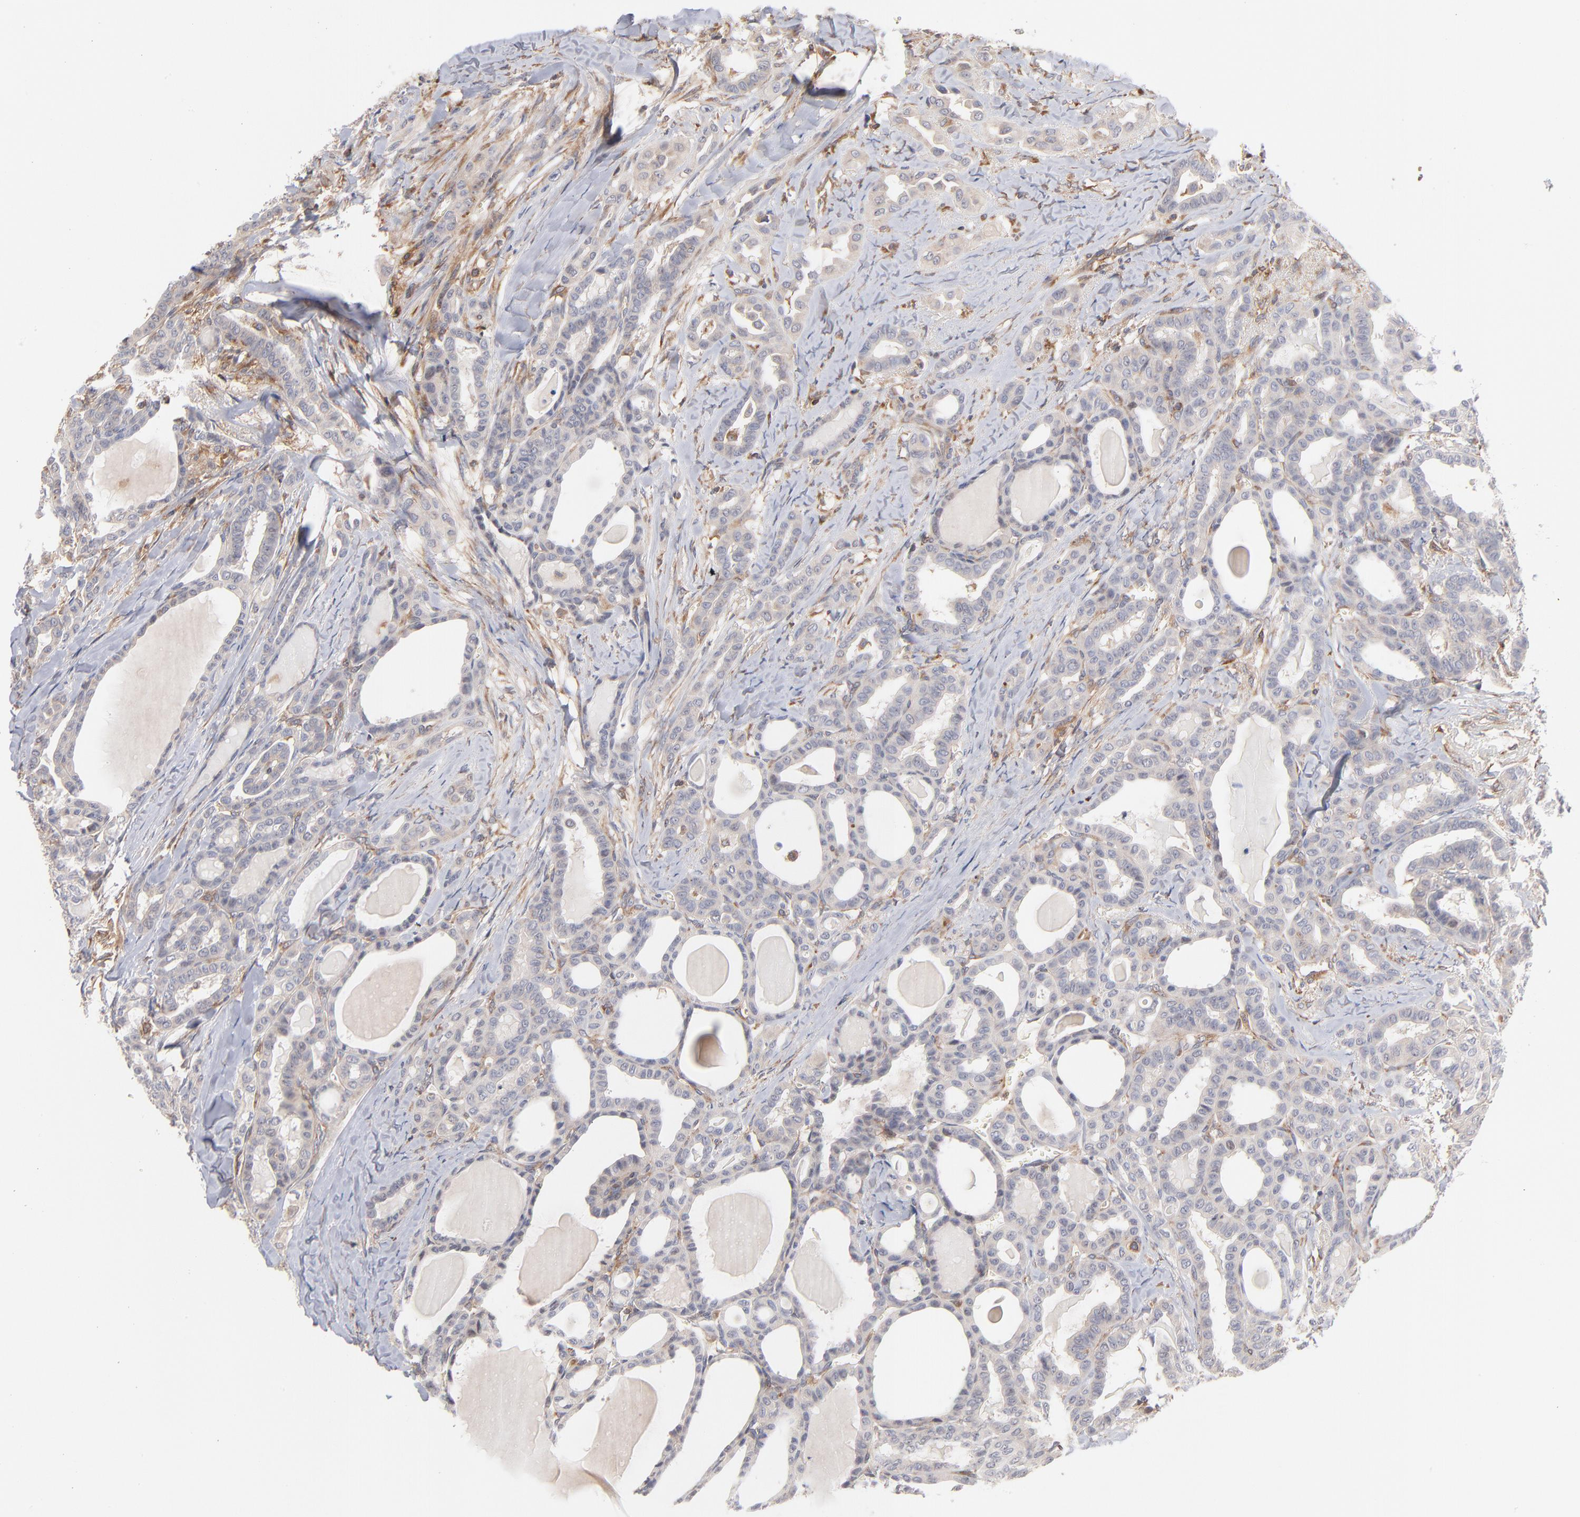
{"staining": {"intensity": "negative", "quantity": "none", "location": "none"}, "tissue": "thyroid cancer", "cell_type": "Tumor cells", "image_type": "cancer", "snomed": [{"axis": "morphology", "description": "Carcinoma, NOS"}, {"axis": "topography", "description": "Thyroid gland"}], "caption": "An immunohistochemistry (IHC) micrograph of thyroid cancer (carcinoma) is shown. There is no staining in tumor cells of thyroid cancer (carcinoma).", "gene": "WIPF1", "patient": {"sex": "female", "age": 91}}